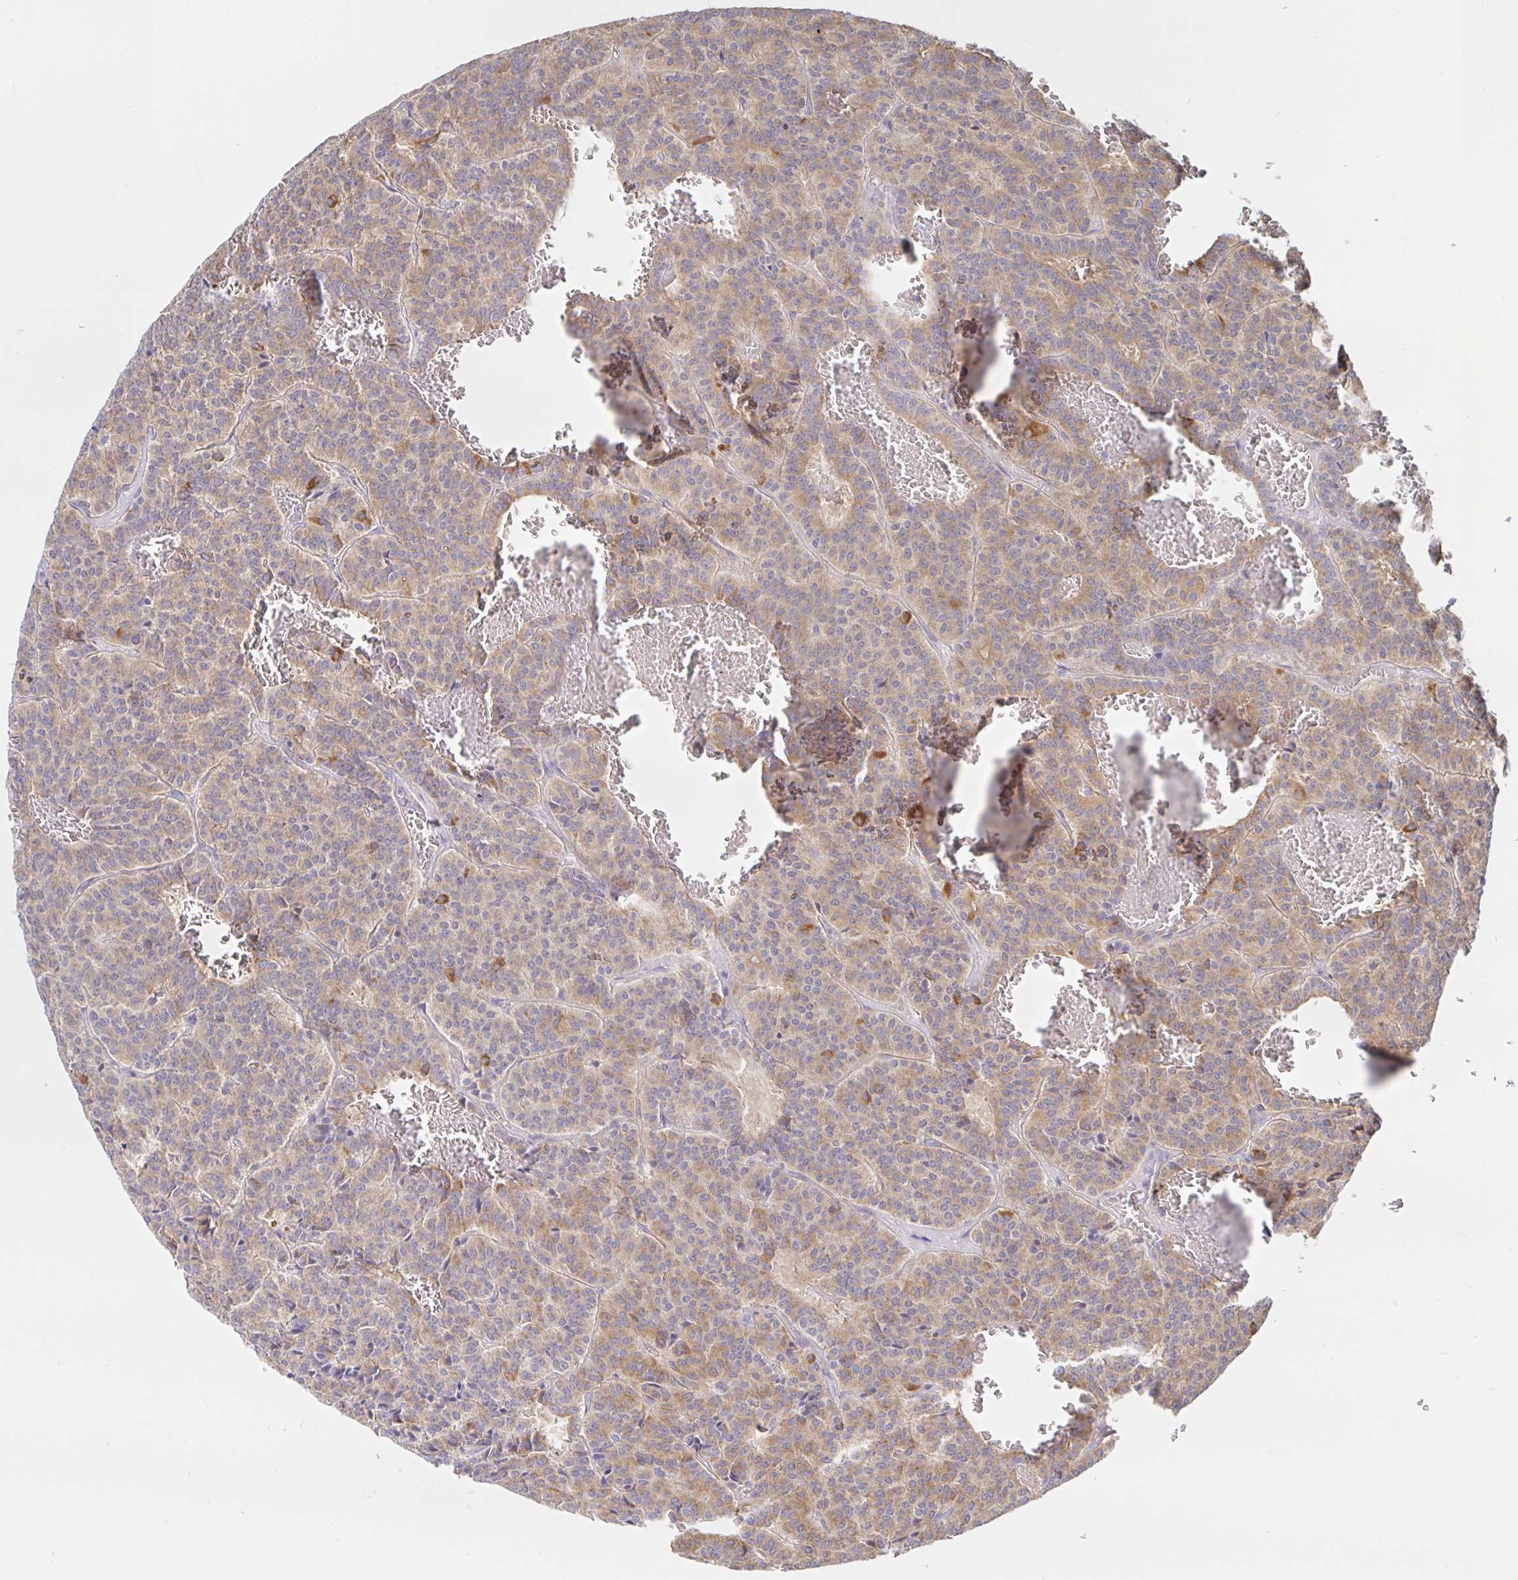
{"staining": {"intensity": "weak", "quantity": "25%-75%", "location": "cytoplasmic/membranous"}, "tissue": "carcinoid", "cell_type": "Tumor cells", "image_type": "cancer", "snomed": [{"axis": "morphology", "description": "Carcinoid, malignant, NOS"}, {"axis": "topography", "description": "Lung"}], "caption": "Malignant carcinoid stained for a protein displays weak cytoplasmic/membranous positivity in tumor cells. (DAB IHC, brown staining for protein, blue staining for nuclei).", "gene": "PRDX3", "patient": {"sex": "male", "age": 70}}